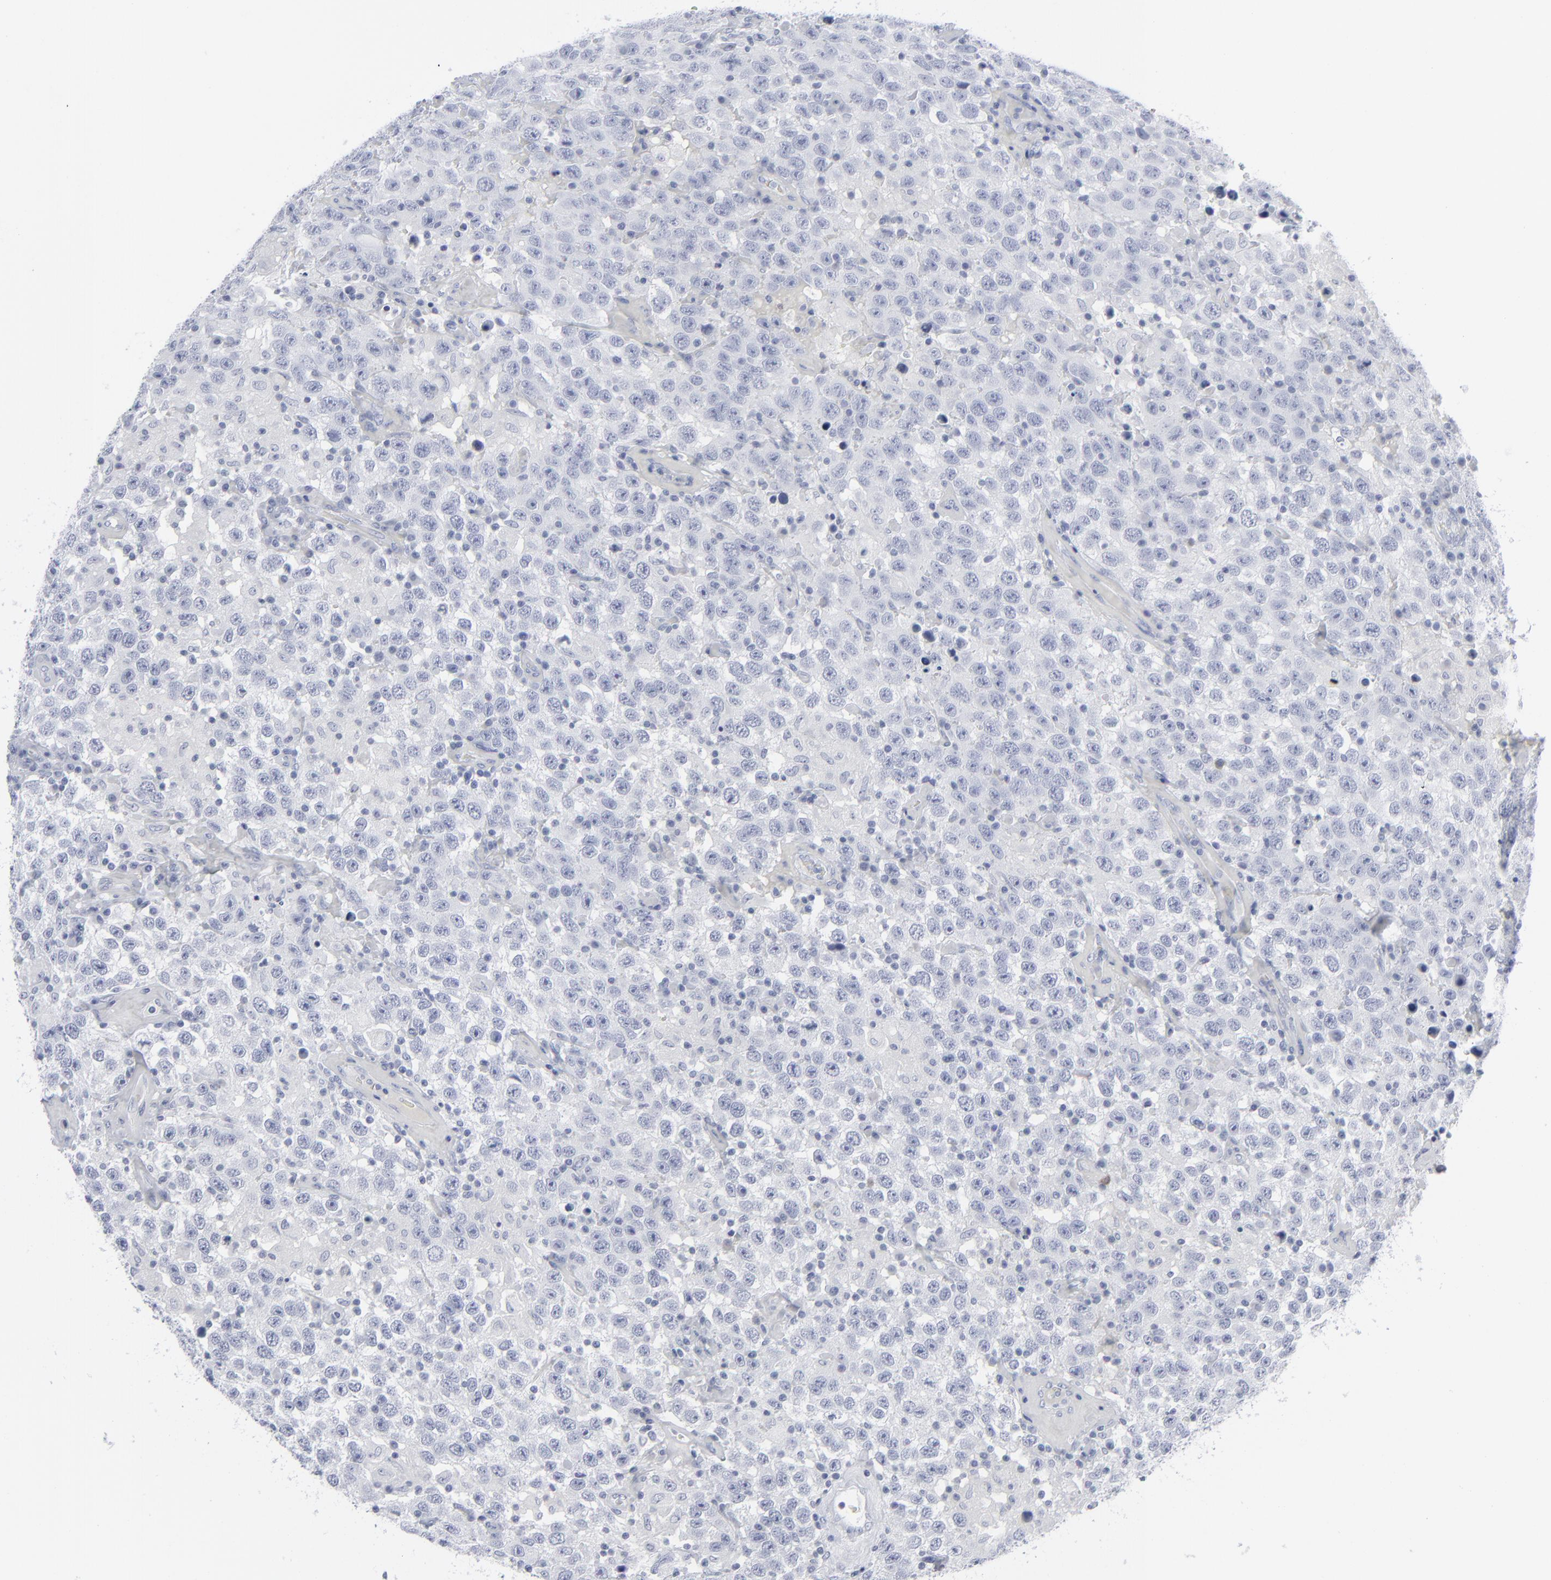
{"staining": {"intensity": "negative", "quantity": "none", "location": "none"}, "tissue": "testis cancer", "cell_type": "Tumor cells", "image_type": "cancer", "snomed": [{"axis": "morphology", "description": "Seminoma, NOS"}, {"axis": "topography", "description": "Testis"}], "caption": "High power microscopy image of an immunohistochemistry micrograph of testis cancer, revealing no significant expression in tumor cells.", "gene": "MSLN", "patient": {"sex": "male", "age": 41}}